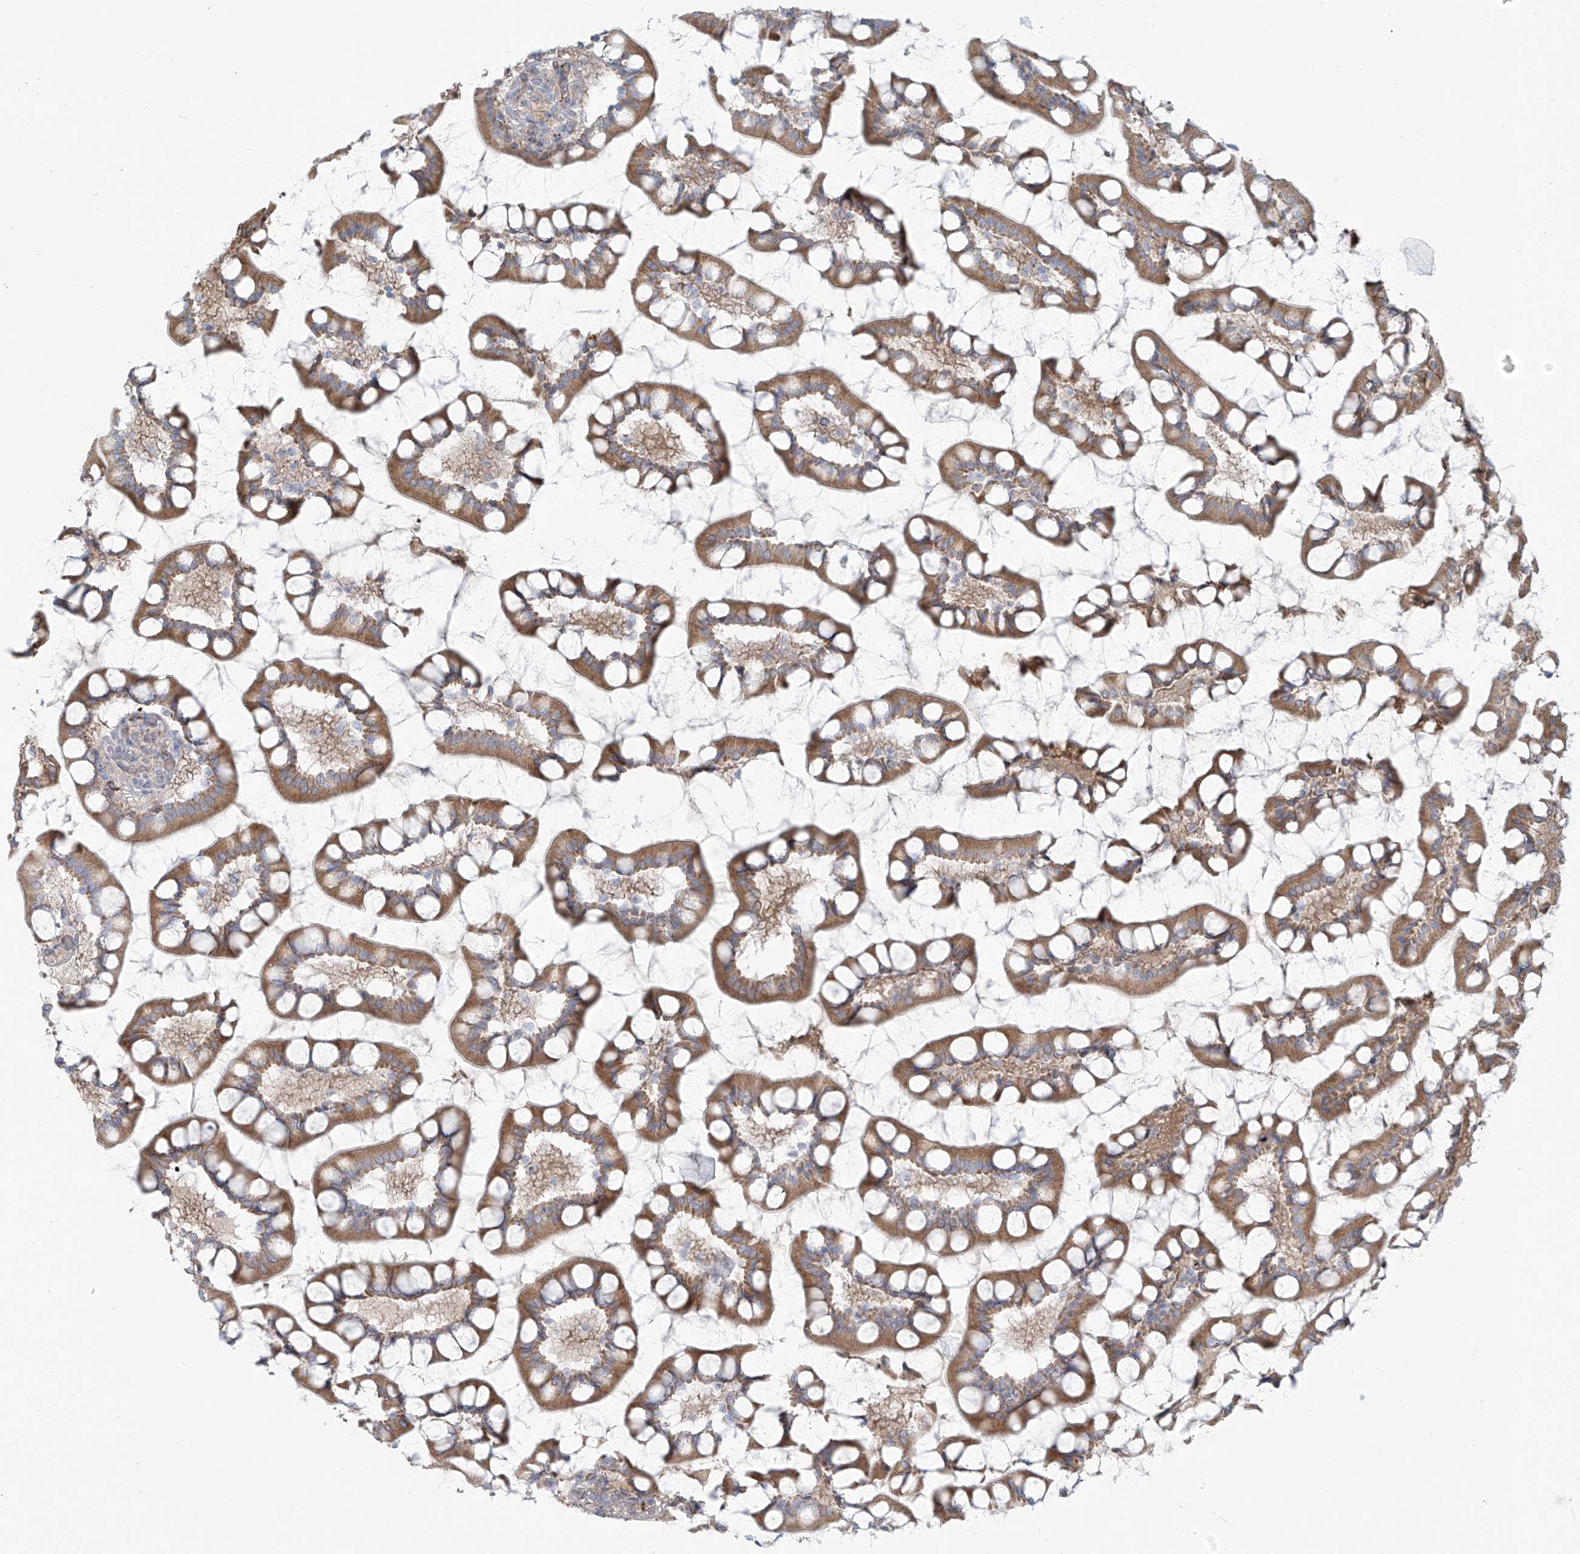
{"staining": {"intensity": "moderate", "quantity": ">75%", "location": "cytoplasmic/membranous"}, "tissue": "small intestine", "cell_type": "Glandular cells", "image_type": "normal", "snomed": [{"axis": "morphology", "description": "Normal tissue, NOS"}, {"axis": "topography", "description": "Small intestine"}], "caption": "Protein staining of unremarkable small intestine exhibits moderate cytoplasmic/membranous positivity in about >75% of glandular cells.", "gene": "LZTS3", "patient": {"sex": "male", "age": 52}}